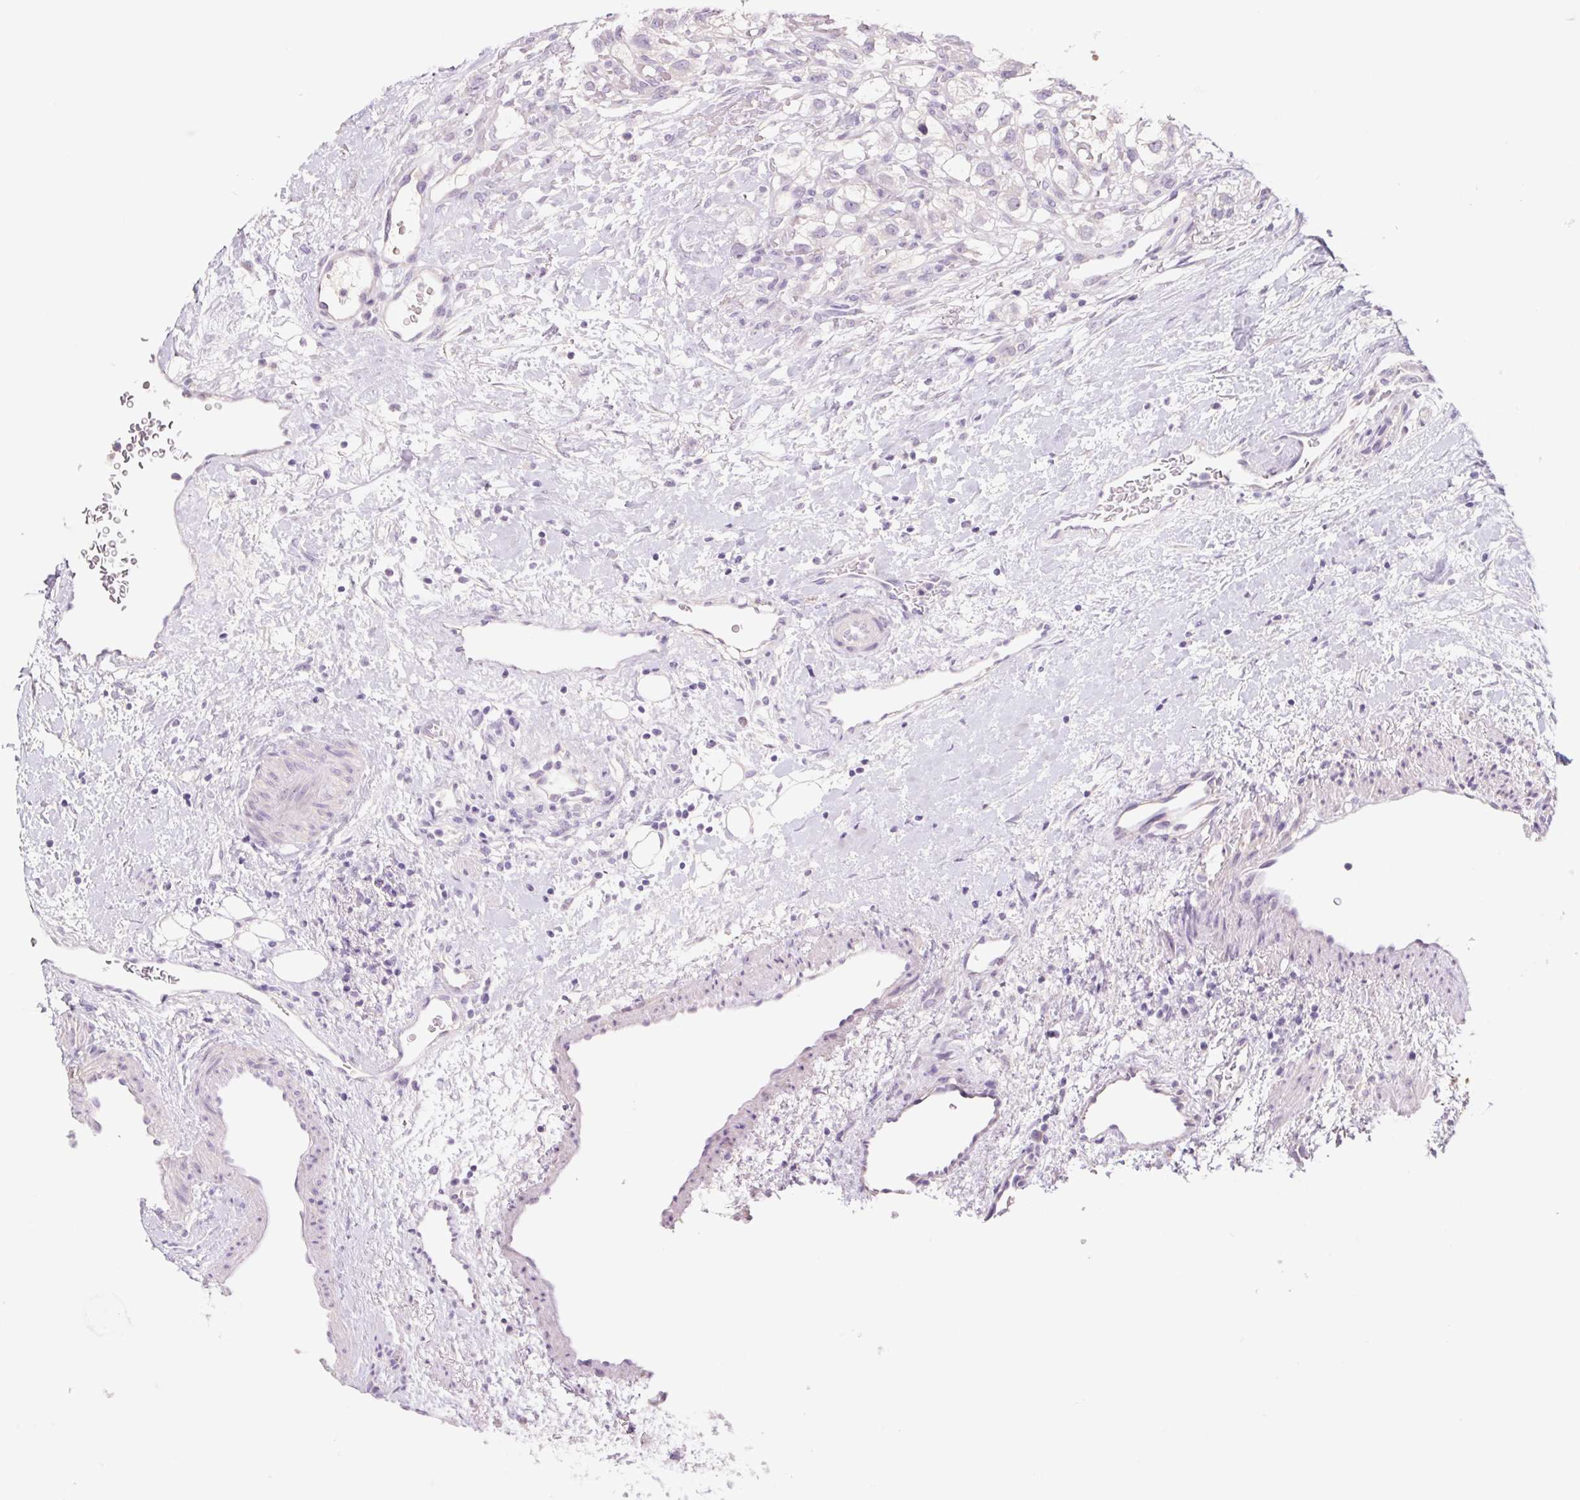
{"staining": {"intensity": "negative", "quantity": "none", "location": "none"}, "tissue": "renal cancer", "cell_type": "Tumor cells", "image_type": "cancer", "snomed": [{"axis": "morphology", "description": "Adenocarcinoma, NOS"}, {"axis": "topography", "description": "Kidney"}], "caption": "A micrograph of renal cancer (adenocarcinoma) stained for a protein displays no brown staining in tumor cells.", "gene": "GRM2", "patient": {"sex": "male", "age": 59}}